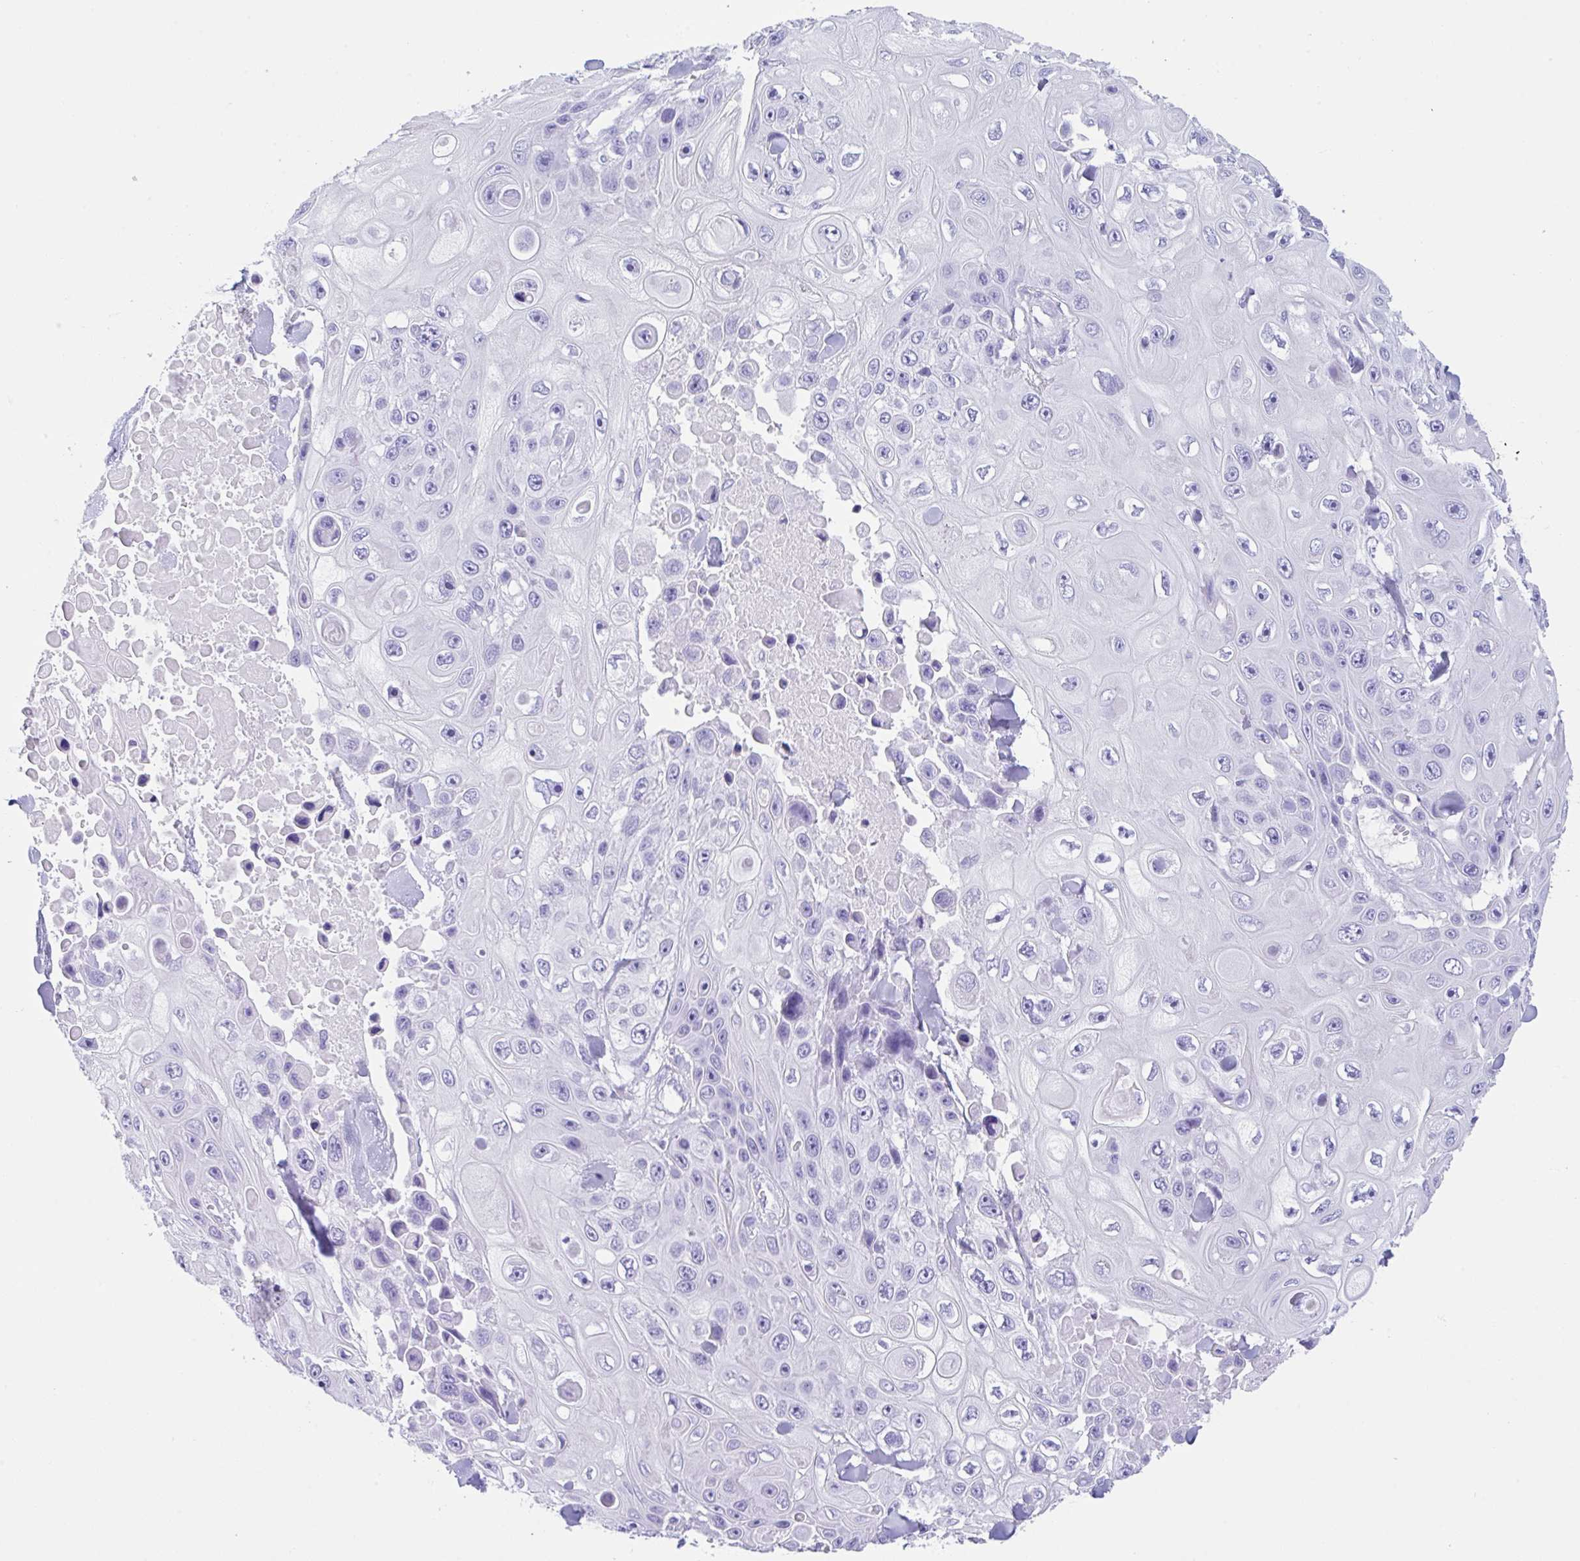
{"staining": {"intensity": "negative", "quantity": "none", "location": "none"}, "tissue": "skin cancer", "cell_type": "Tumor cells", "image_type": "cancer", "snomed": [{"axis": "morphology", "description": "Squamous cell carcinoma, NOS"}, {"axis": "topography", "description": "Skin"}], "caption": "The micrograph exhibits no significant positivity in tumor cells of squamous cell carcinoma (skin). (DAB immunohistochemistry, high magnification).", "gene": "CPA1", "patient": {"sex": "male", "age": 82}}